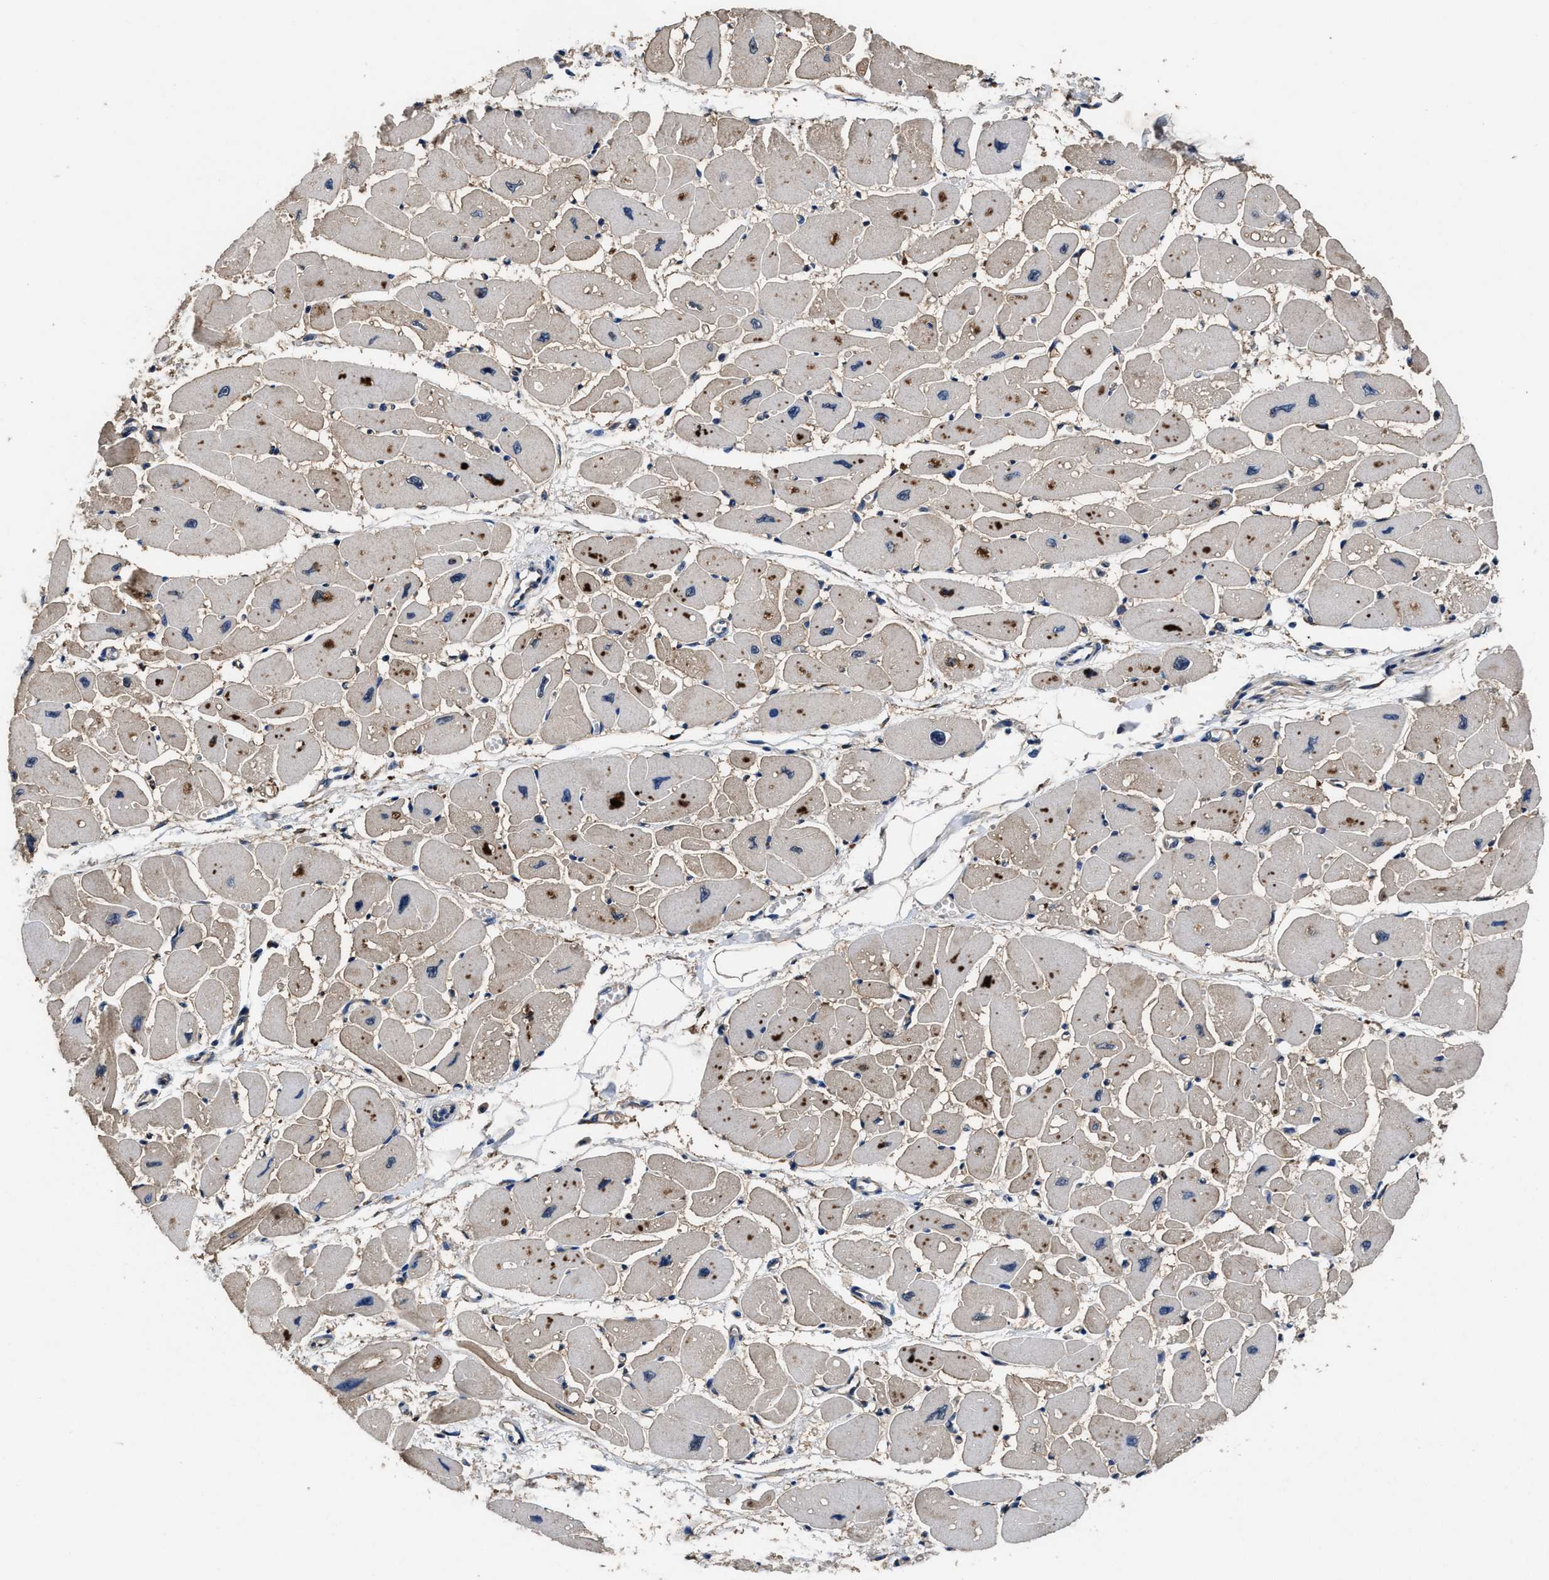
{"staining": {"intensity": "strong", "quantity": "<25%", "location": "cytoplasmic/membranous"}, "tissue": "heart muscle", "cell_type": "Cardiomyocytes", "image_type": "normal", "snomed": [{"axis": "morphology", "description": "Normal tissue, NOS"}, {"axis": "topography", "description": "Heart"}], "caption": "Protein expression analysis of benign heart muscle shows strong cytoplasmic/membranous expression in approximately <25% of cardiomyocytes.", "gene": "IDNK", "patient": {"sex": "female", "age": 54}}